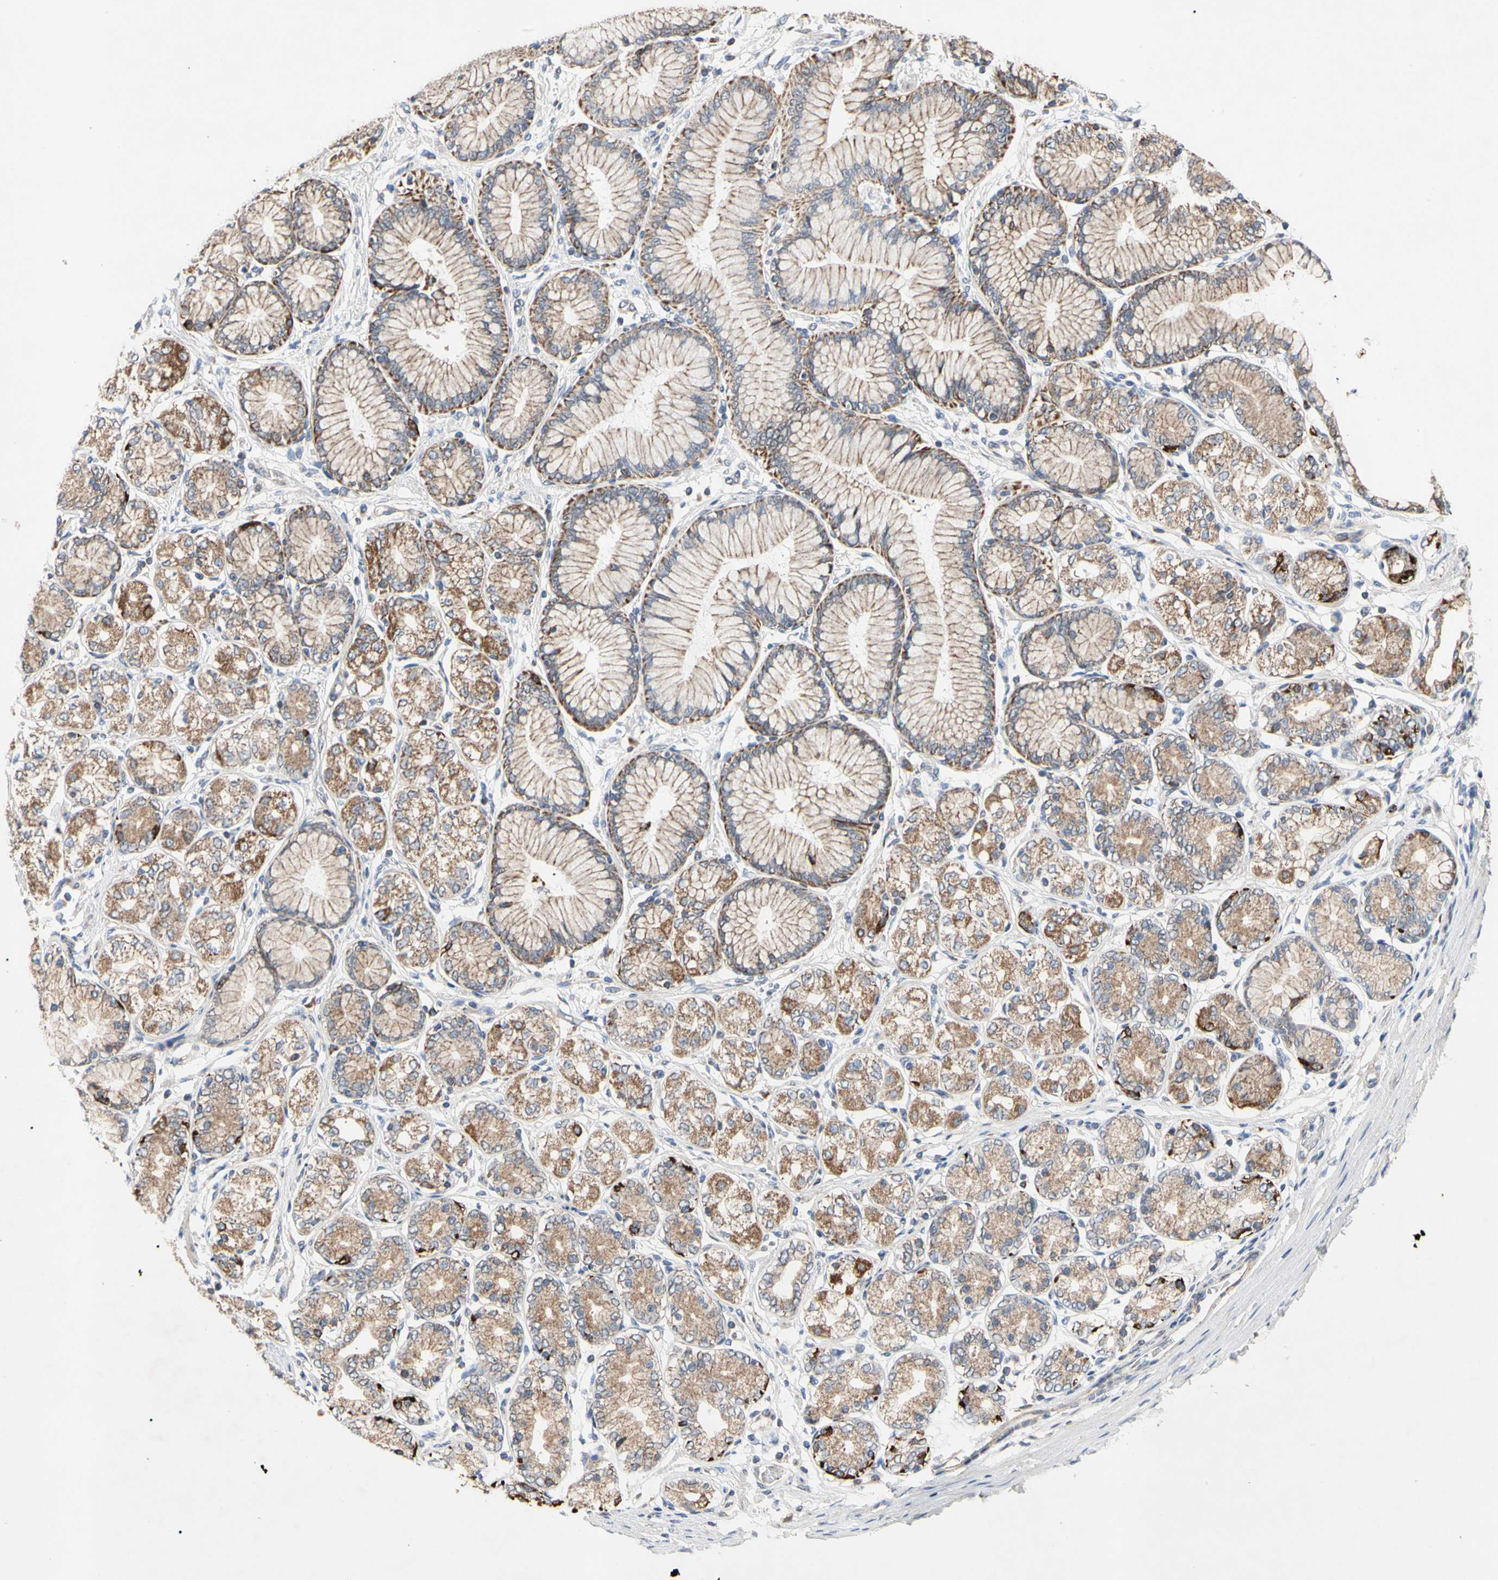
{"staining": {"intensity": "moderate", "quantity": ">75%", "location": "cytoplasmic/membranous"}, "tissue": "stomach cancer", "cell_type": "Tumor cells", "image_type": "cancer", "snomed": [{"axis": "morphology", "description": "Normal tissue, NOS"}, {"axis": "morphology", "description": "Adenocarcinoma, NOS"}, {"axis": "topography", "description": "Stomach, upper"}, {"axis": "topography", "description": "Stomach"}], "caption": "There is medium levels of moderate cytoplasmic/membranous expression in tumor cells of stomach cancer (adenocarcinoma), as demonstrated by immunohistochemical staining (brown color).", "gene": "GPD2", "patient": {"sex": "female", "age": 65}}